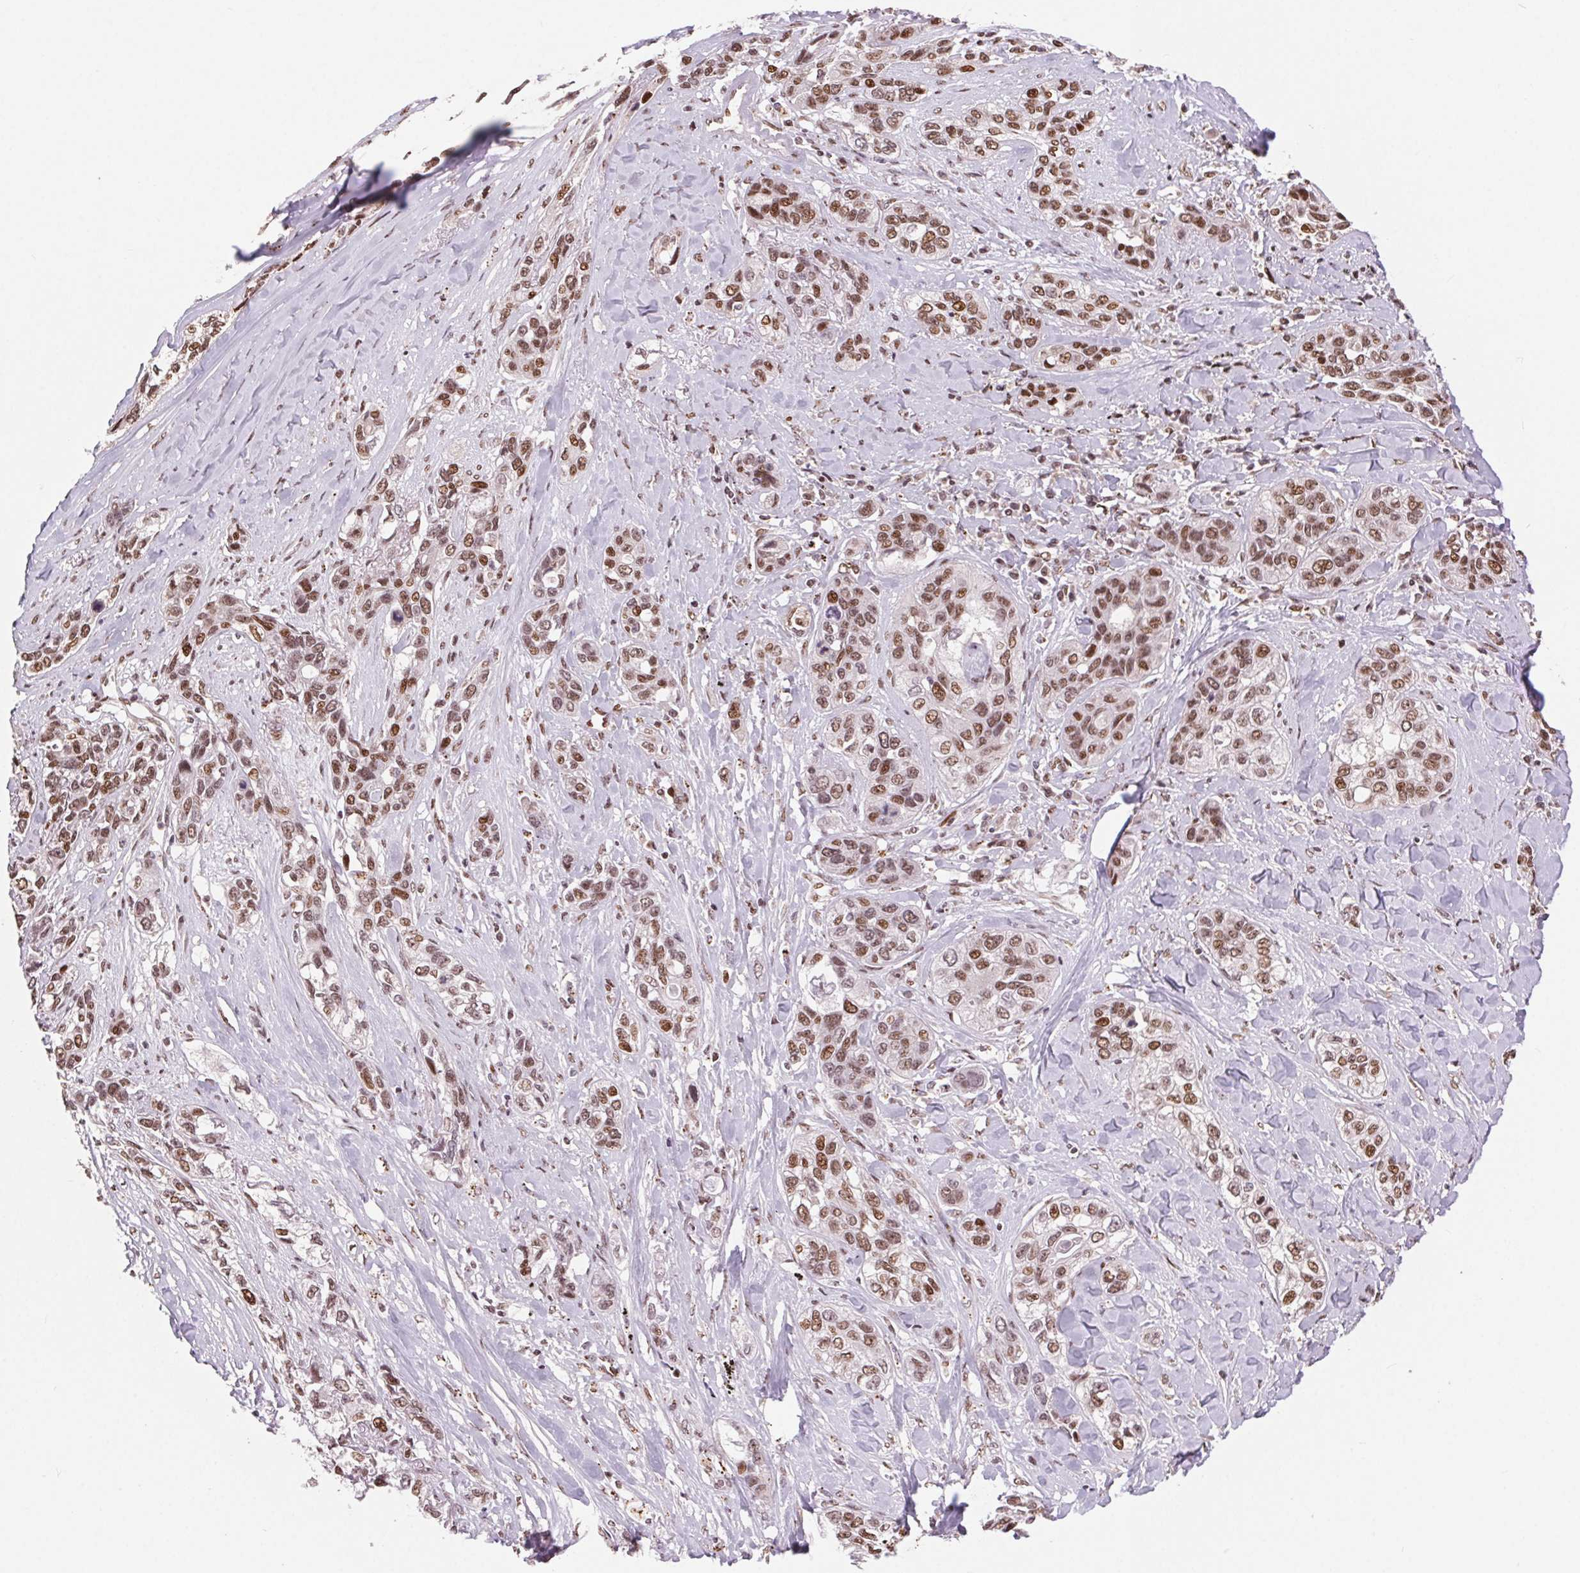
{"staining": {"intensity": "moderate", "quantity": ">75%", "location": "nuclear"}, "tissue": "lung cancer", "cell_type": "Tumor cells", "image_type": "cancer", "snomed": [{"axis": "morphology", "description": "Squamous cell carcinoma, NOS"}, {"axis": "topography", "description": "Lung"}], "caption": "Human lung cancer (squamous cell carcinoma) stained with a protein marker exhibits moderate staining in tumor cells.", "gene": "RAD23A", "patient": {"sex": "female", "age": 70}}